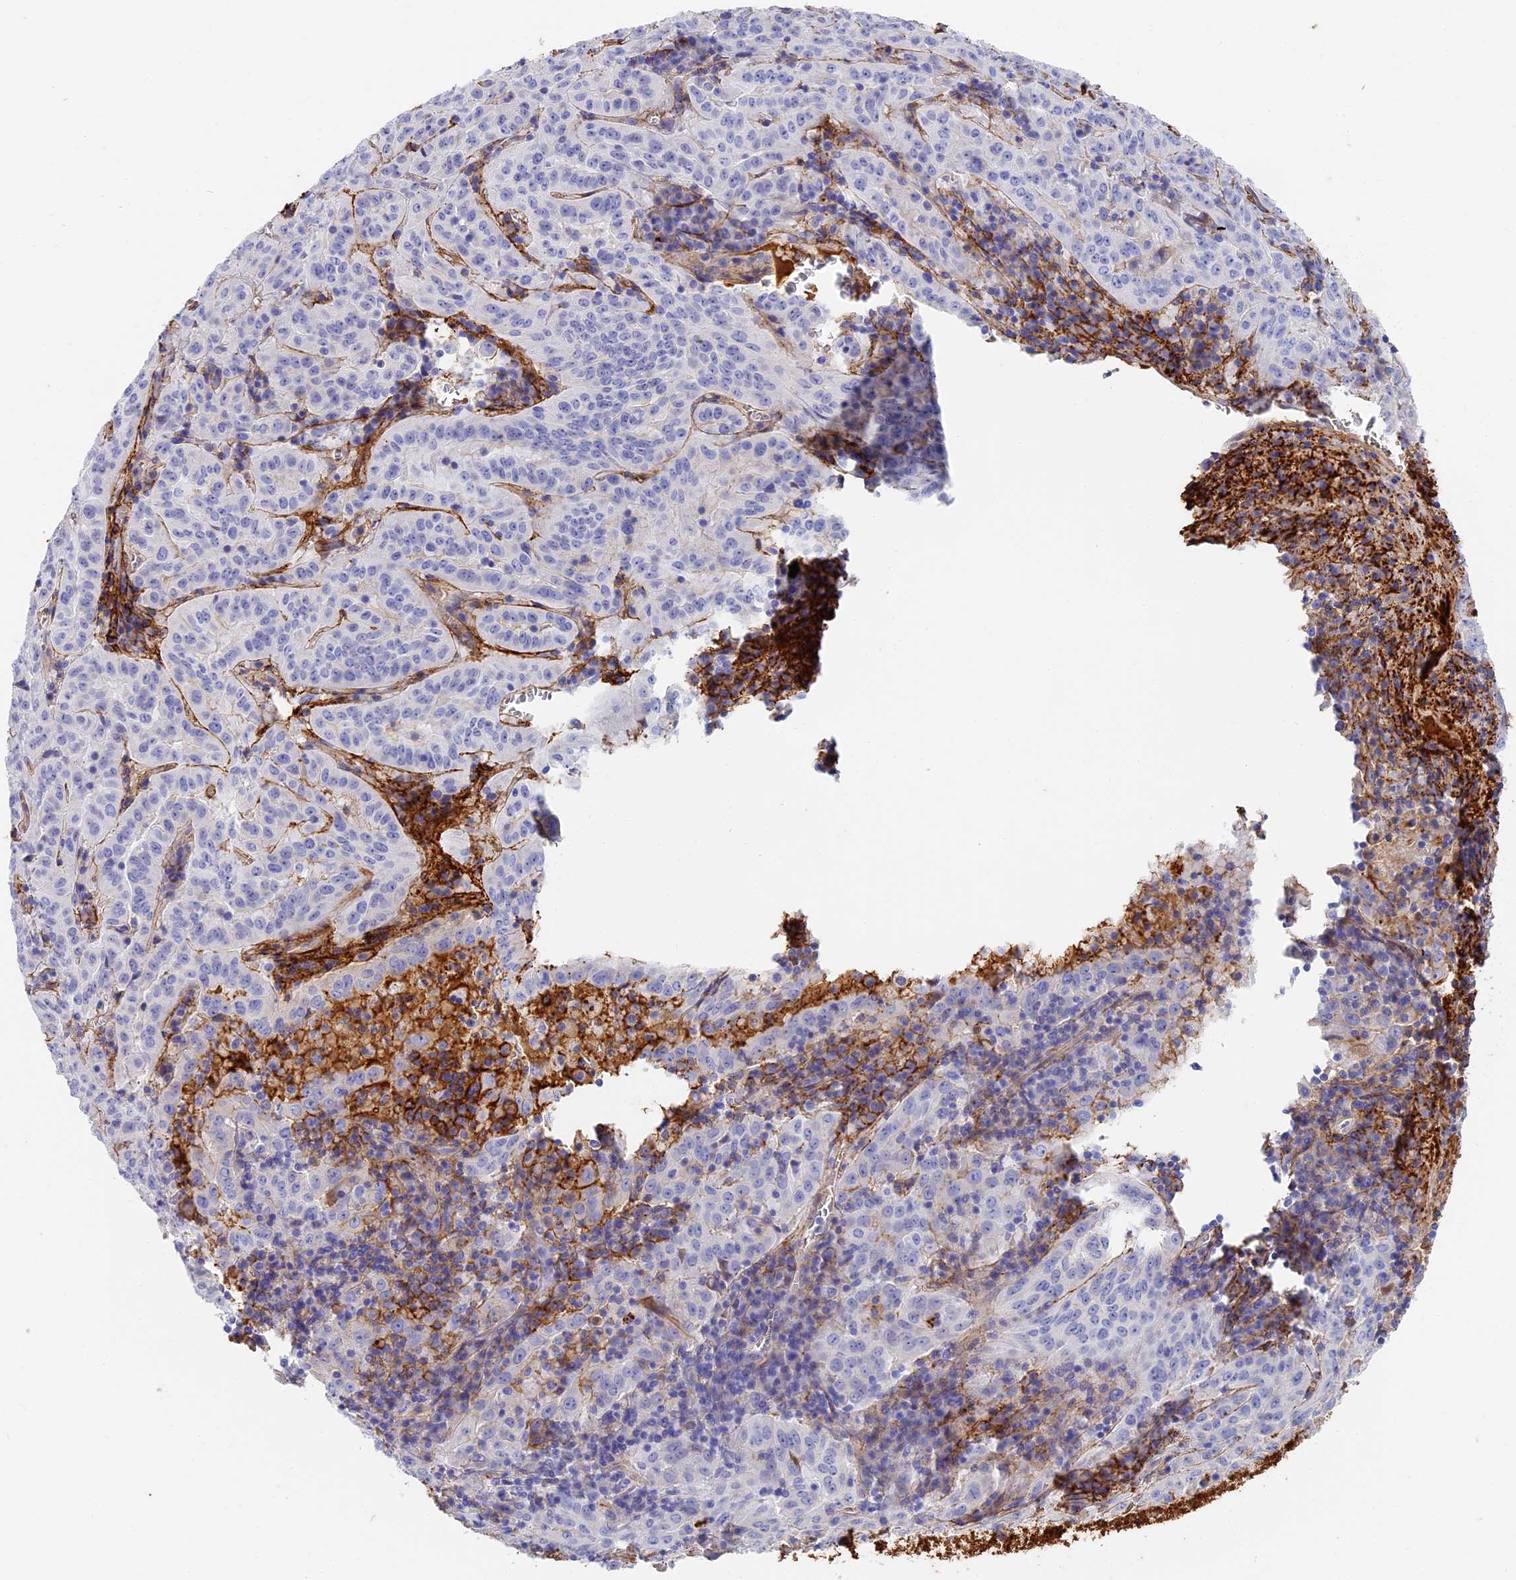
{"staining": {"intensity": "negative", "quantity": "none", "location": "none"}, "tissue": "pancreatic cancer", "cell_type": "Tumor cells", "image_type": "cancer", "snomed": [{"axis": "morphology", "description": "Adenocarcinoma, NOS"}, {"axis": "topography", "description": "Pancreas"}], "caption": "Histopathology image shows no significant protein staining in tumor cells of pancreatic cancer. The staining was performed using DAB (3,3'-diaminobenzidine) to visualize the protein expression in brown, while the nuclei were stained in blue with hematoxylin (Magnification: 20x).", "gene": "ITIH1", "patient": {"sex": "male", "age": 63}}